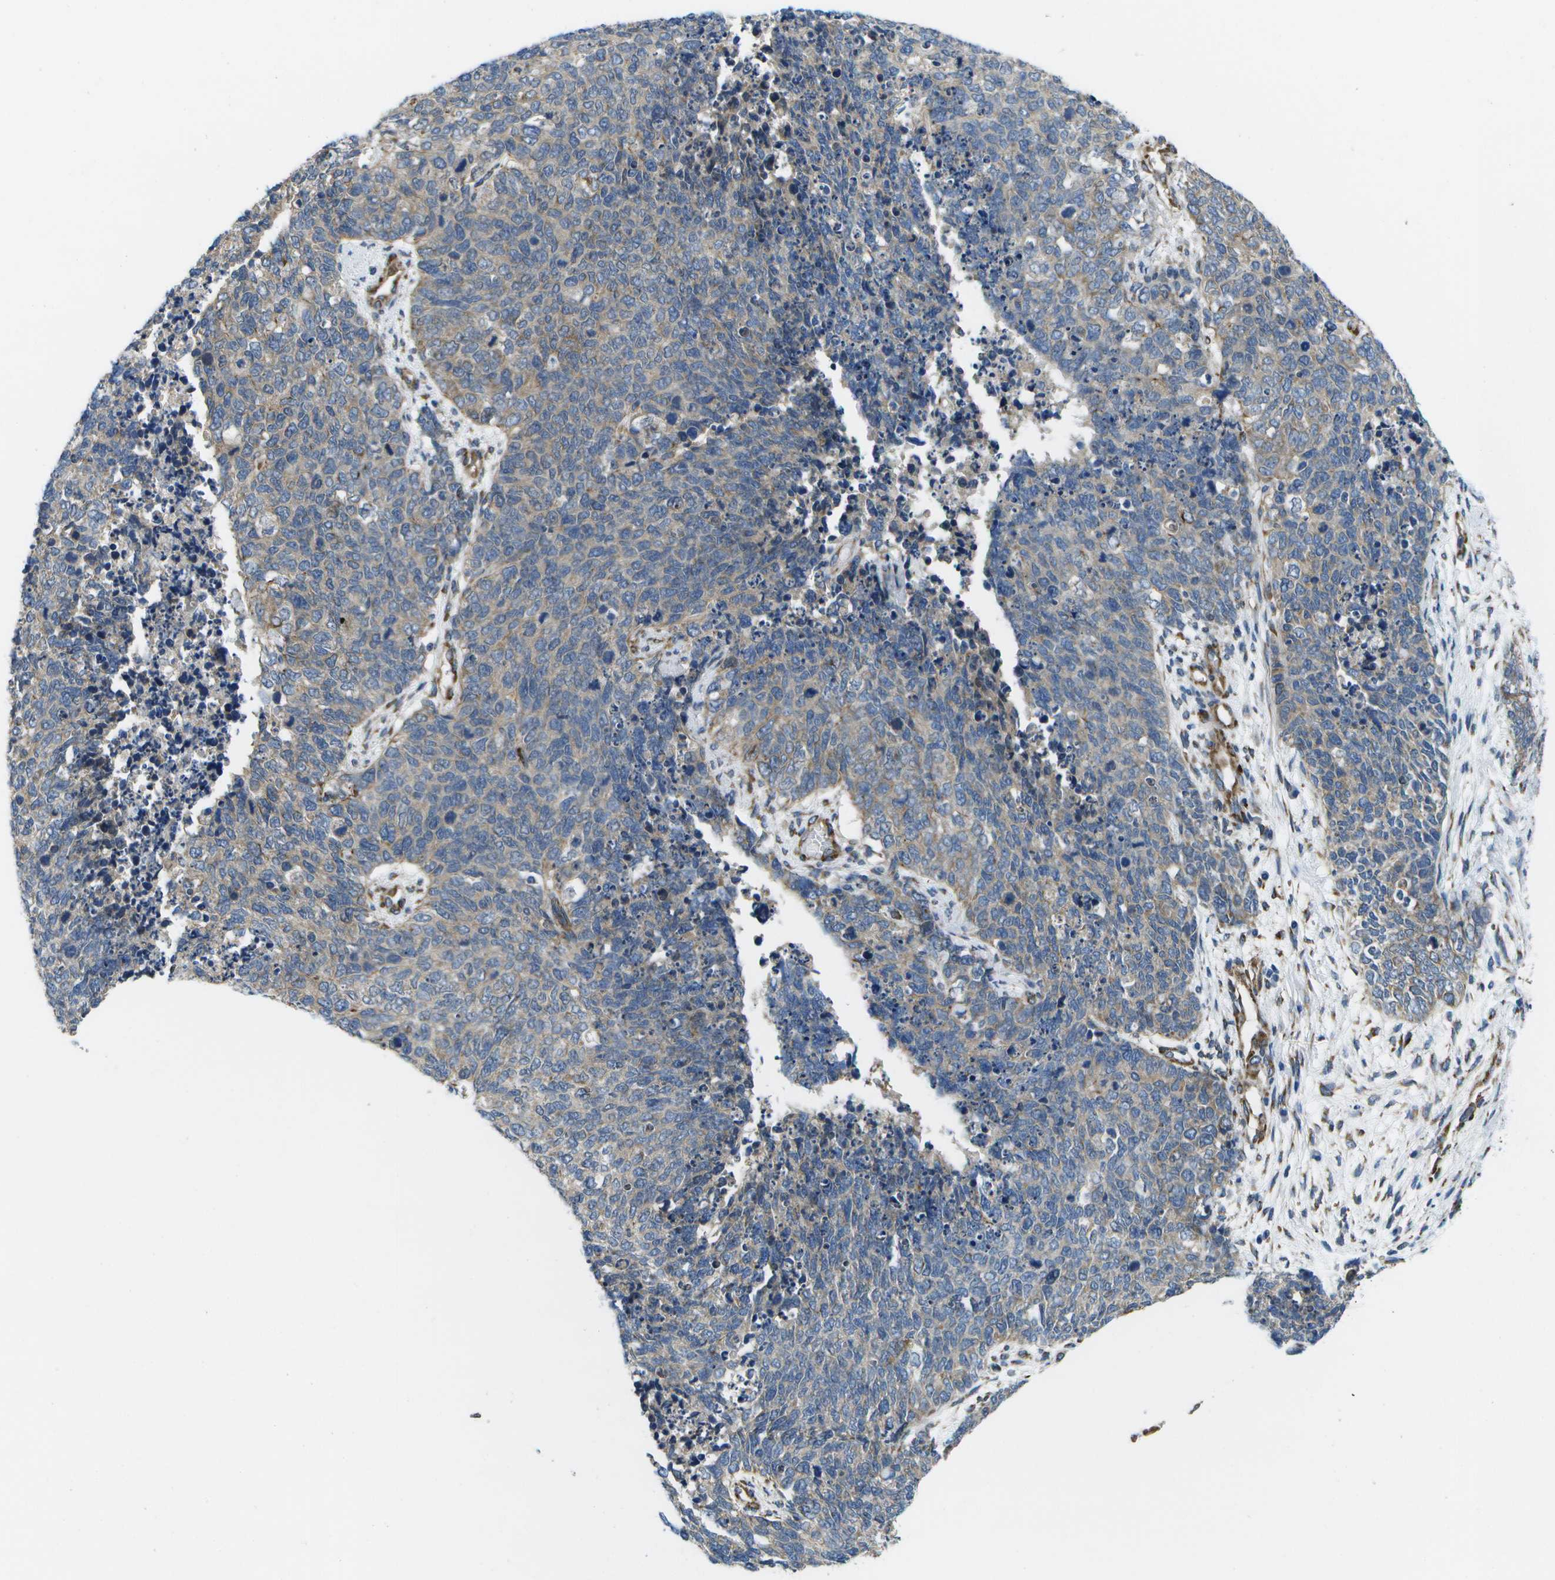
{"staining": {"intensity": "weak", "quantity": "25%-75%", "location": "cytoplasmic/membranous"}, "tissue": "cervical cancer", "cell_type": "Tumor cells", "image_type": "cancer", "snomed": [{"axis": "morphology", "description": "Squamous cell carcinoma, NOS"}, {"axis": "topography", "description": "Cervix"}], "caption": "A photomicrograph of cervical cancer (squamous cell carcinoma) stained for a protein shows weak cytoplasmic/membranous brown staining in tumor cells.", "gene": "P3H1", "patient": {"sex": "female", "age": 63}}